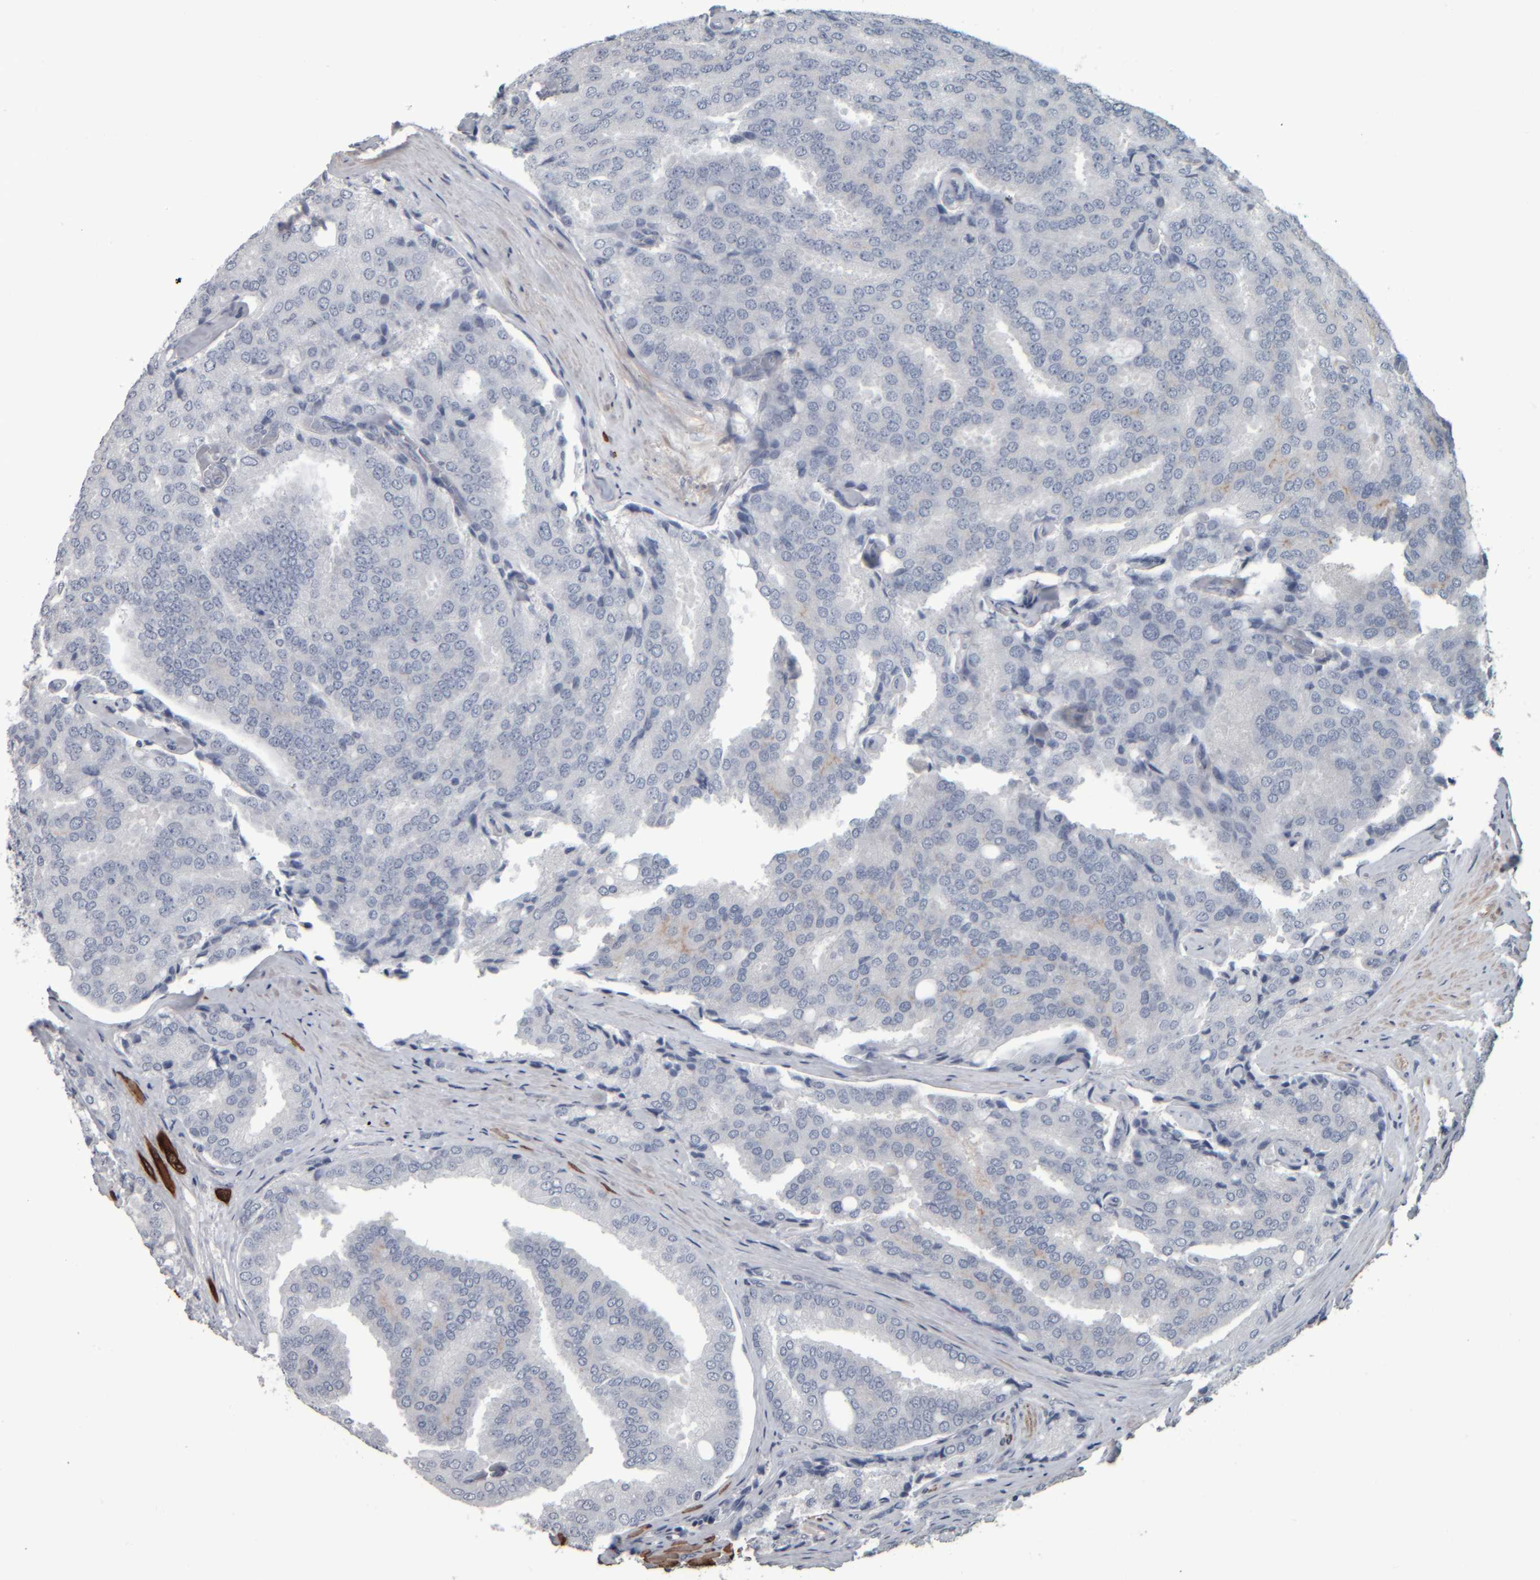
{"staining": {"intensity": "negative", "quantity": "none", "location": "none"}, "tissue": "prostate cancer", "cell_type": "Tumor cells", "image_type": "cancer", "snomed": [{"axis": "morphology", "description": "Adenocarcinoma, High grade"}, {"axis": "topography", "description": "Prostate"}], "caption": "An immunohistochemistry image of prostate cancer (high-grade adenocarcinoma) is shown. There is no staining in tumor cells of prostate cancer (high-grade adenocarcinoma).", "gene": "CAVIN4", "patient": {"sex": "male", "age": 50}}